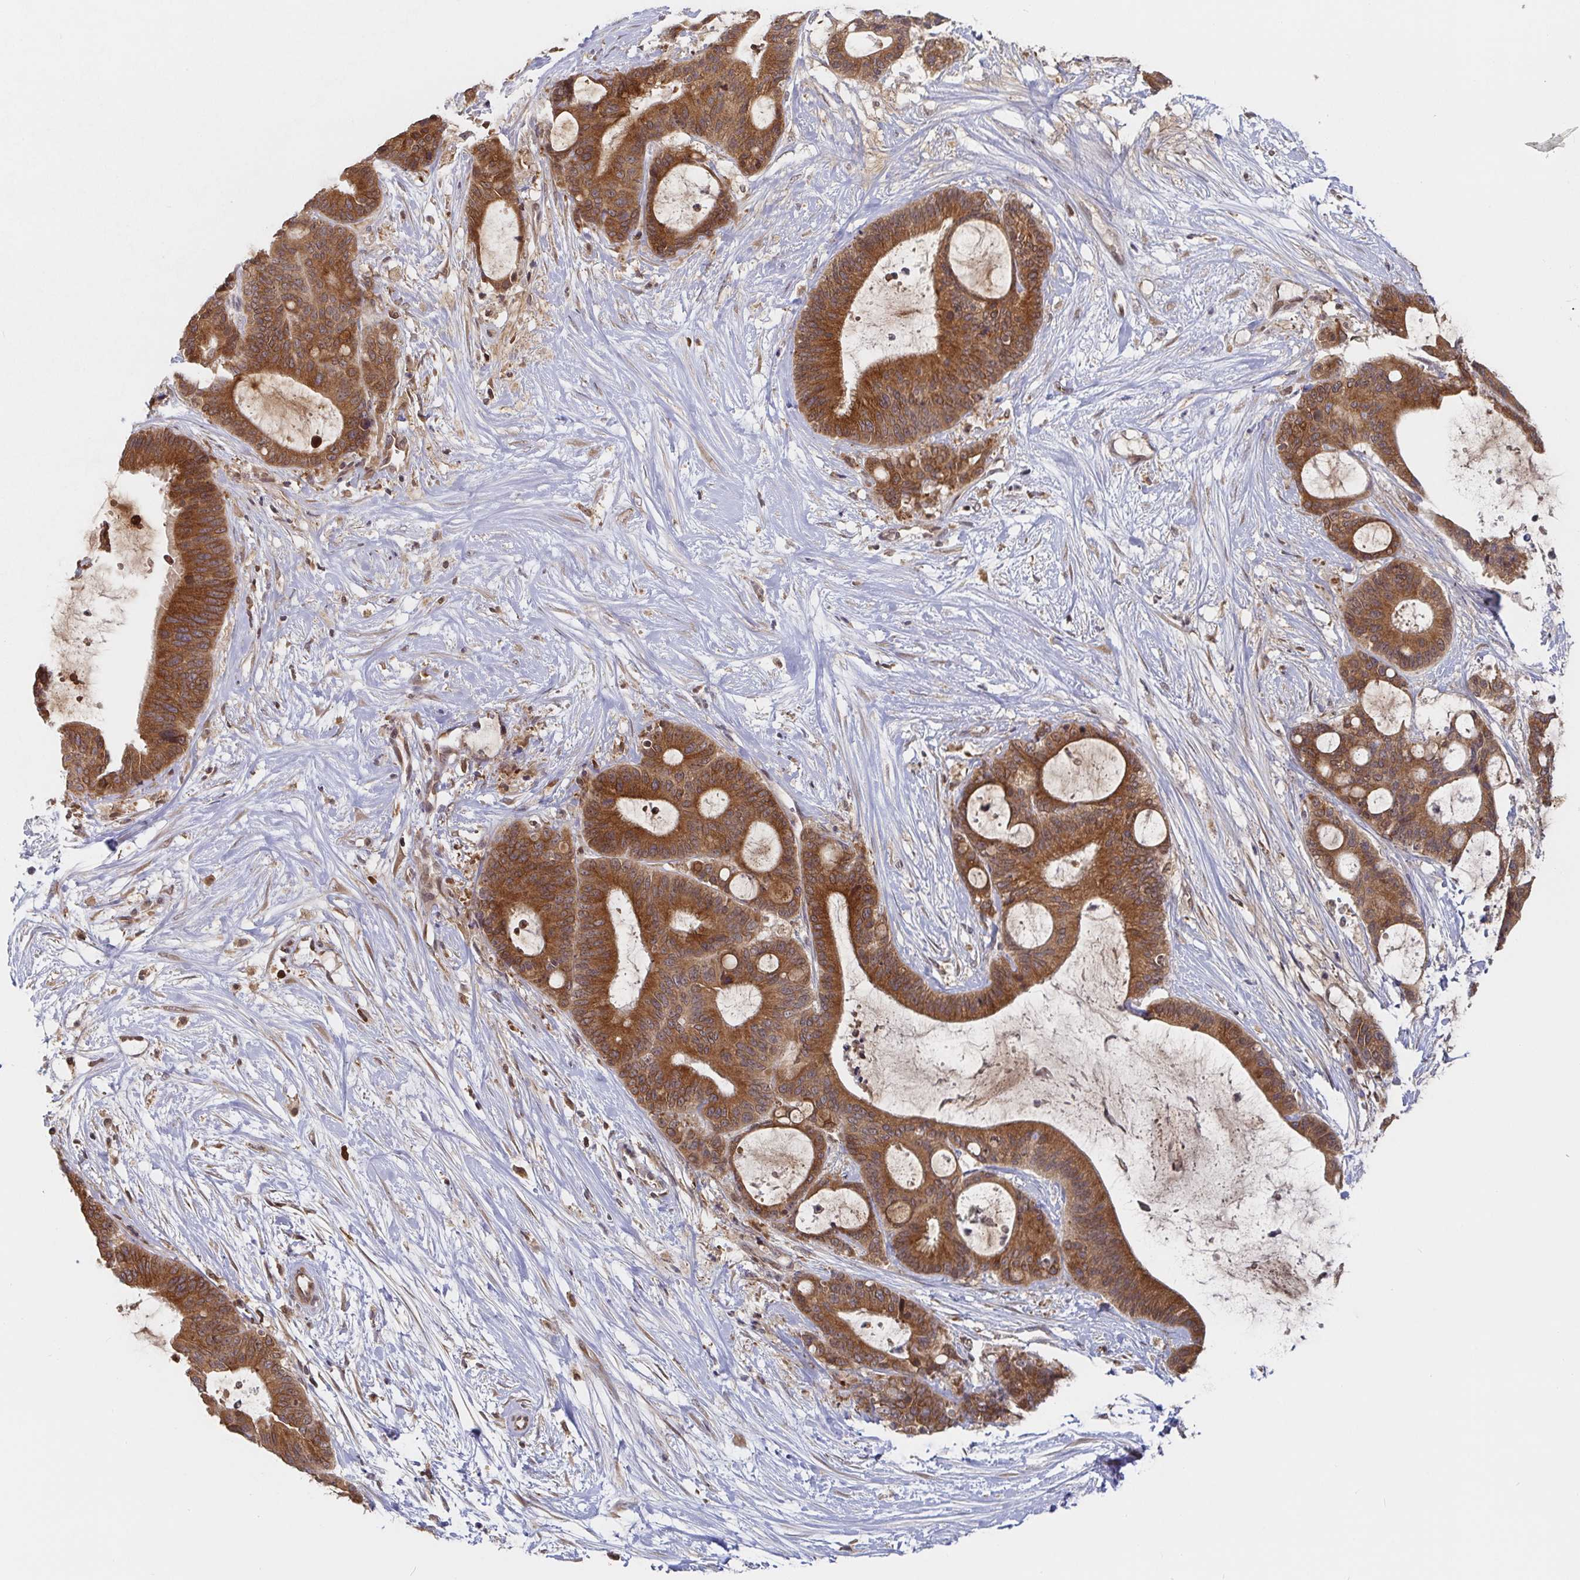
{"staining": {"intensity": "strong", "quantity": ">75%", "location": "cytoplasmic/membranous"}, "tissue": "liver cancer", "cell_type": "Tumor cells", "image_type": "cancer", "snomed": [{"axis": "morphology", "description": "Normal tissue, NOS"}, {"axis": "morphology", "description": "Cholangiocarcinoma"}, {"axis": "topography", "description": "Liver"}, {"axis": "topography", "description": "Peripheral nerve tissue"}], "caption": "DAB immunohistochemical staining of human liver cholangiocarcinoma demonstrates strong cytoplasmic/membranous protein expression in about >75% of tumor cells. The protein is shown in brown color, while the nuclei are stained blue.", "gene": "ALG1", "patient": {"sex": "female", "age": 73}}